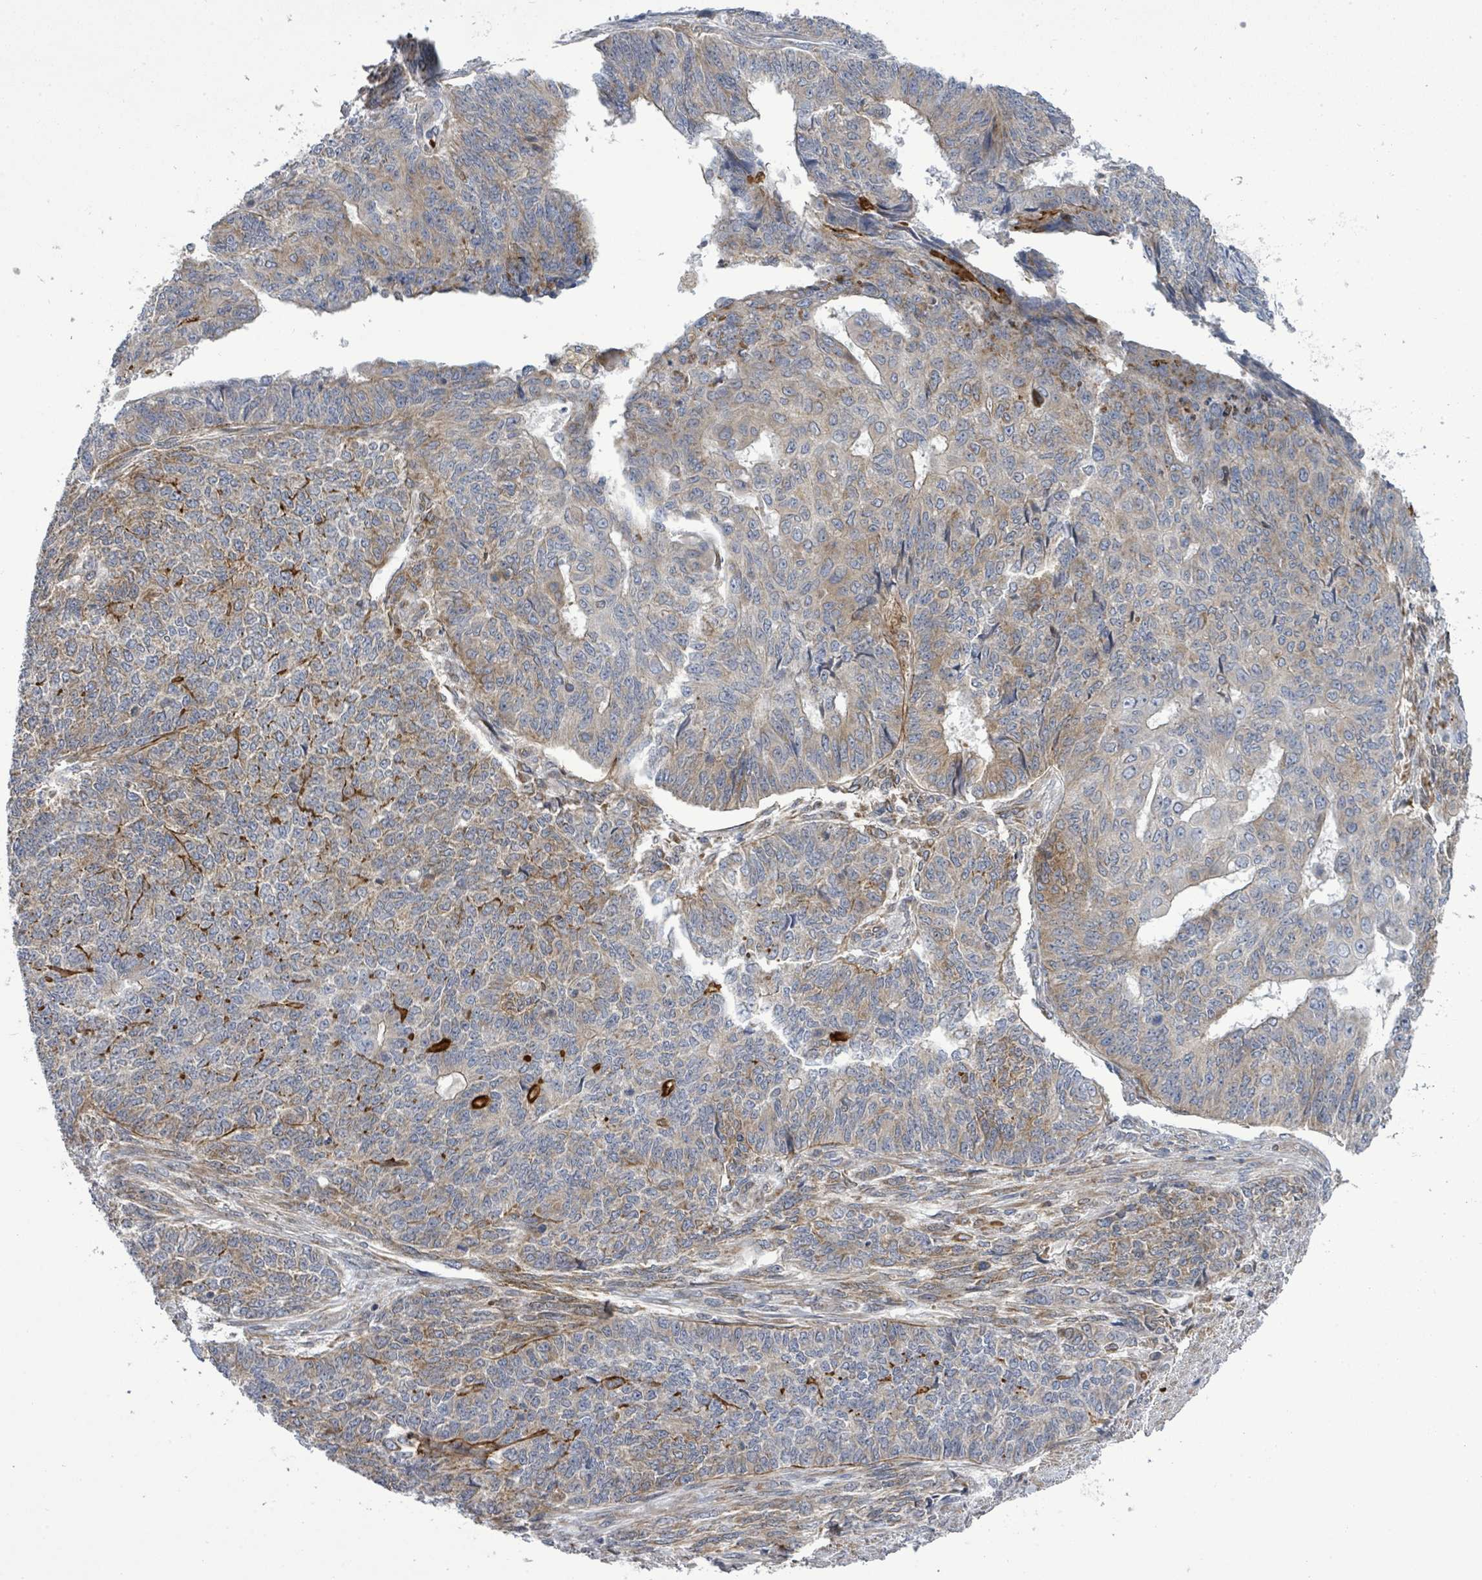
{"staining": {"intensity": "weak", "quantity": "25%-75%", "location": "cytoplasmic/membranous"}, "tissue": "endometrial cancer", "cell_type": "Tumor cells", "image_type": "cancer", "snomed": [{"axis": "morphology", "description": "Adenocarcinoma, NOS"}, {"axis": "topography", "description": "Endometrium"}], "caption": "Protein staining of adenocarcinoma (endometrial) tissue shows weak cytoplasmic/membranous expression in approximately 25%-75% of tumor cells.", "gene": "SAR1A", "patient": {"sex": "female", "age": 32}}